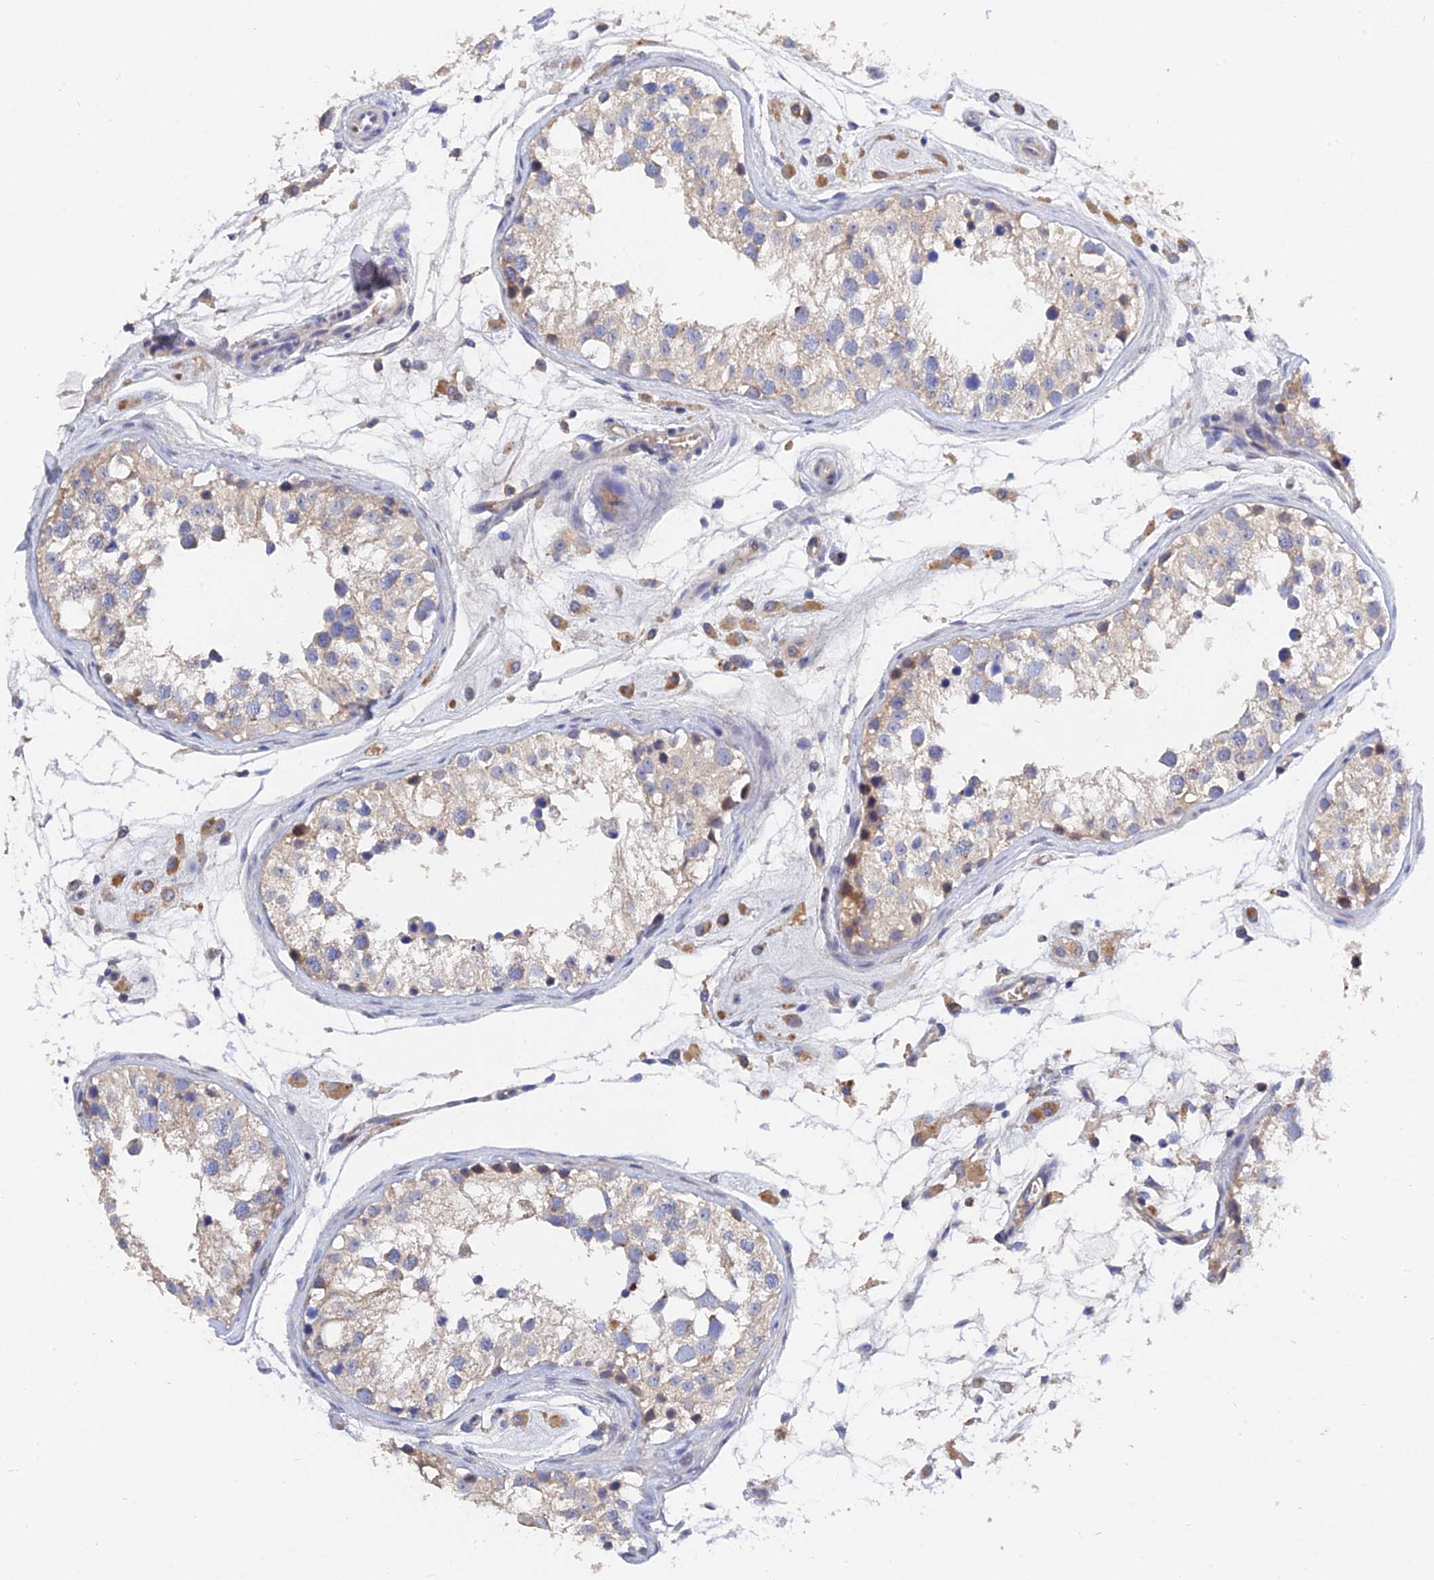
{"staining": {"intensity": "moderate", "quantity": "<25%", "location": "cytoplasmic/membranous"}, "tissue": "testis", "cell_type": "Cells in seminiferous ducts", "image_type": "normal", "snomed": [{"axis": "morphology", "description": "Normal tissue, NOS"}, {"axis": "morphology", "description": "Adenocarcinoma, metastatic, NOS"}, {"axis": "topography", "description": "Testis"}], "caption": "IHC (DAB) staining of normal testis displays moderate cytoplasmic/membranous protein positivity in about <25% of cells in seminiferous ducts. The staining was performed using DAB to visualize the protein expression in brown, while the nuclei were stained in blue with hematoxylin (Magnification: 20x).", "gene": "MRPL35", "patient": {"sex": "male", "age": 26}}